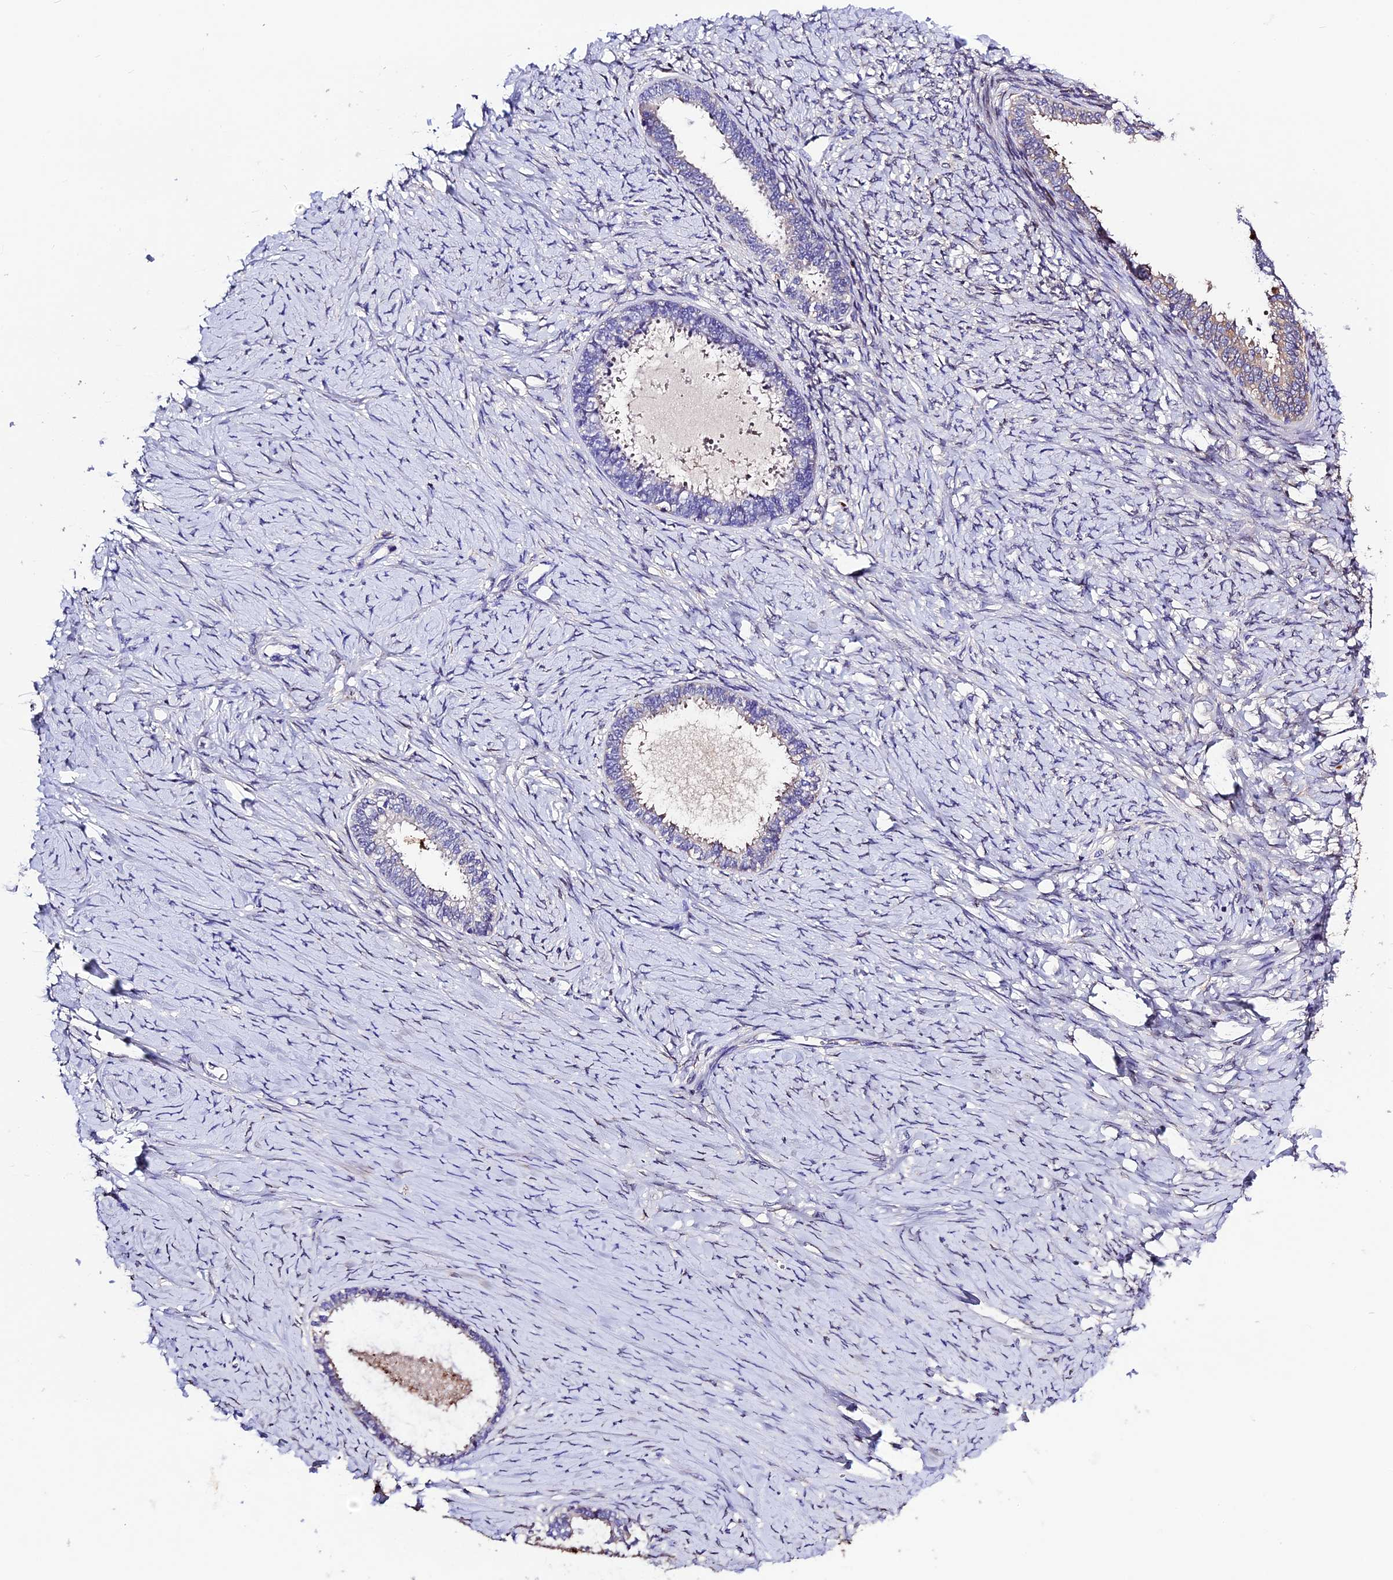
{"staining": {"intensity": "negative", "quantity": "none", "location": "none"}, "tissue": "ovarian cancer", "cell_type": "Tumor cells", "image_type": "cancer", "snomed": [{"axis": "morphology", "description": "Cystadenocarcinoma, serous, NOS"}, {"axis": "topography", "description": "Ovary"}], "caption": "A photomicrograph of human serous cystadenocarcinoma (ovarian) is negative for staining in tumor cells.", "gene": "CILP2", "patient": {"sex": "female", "age": 79}}